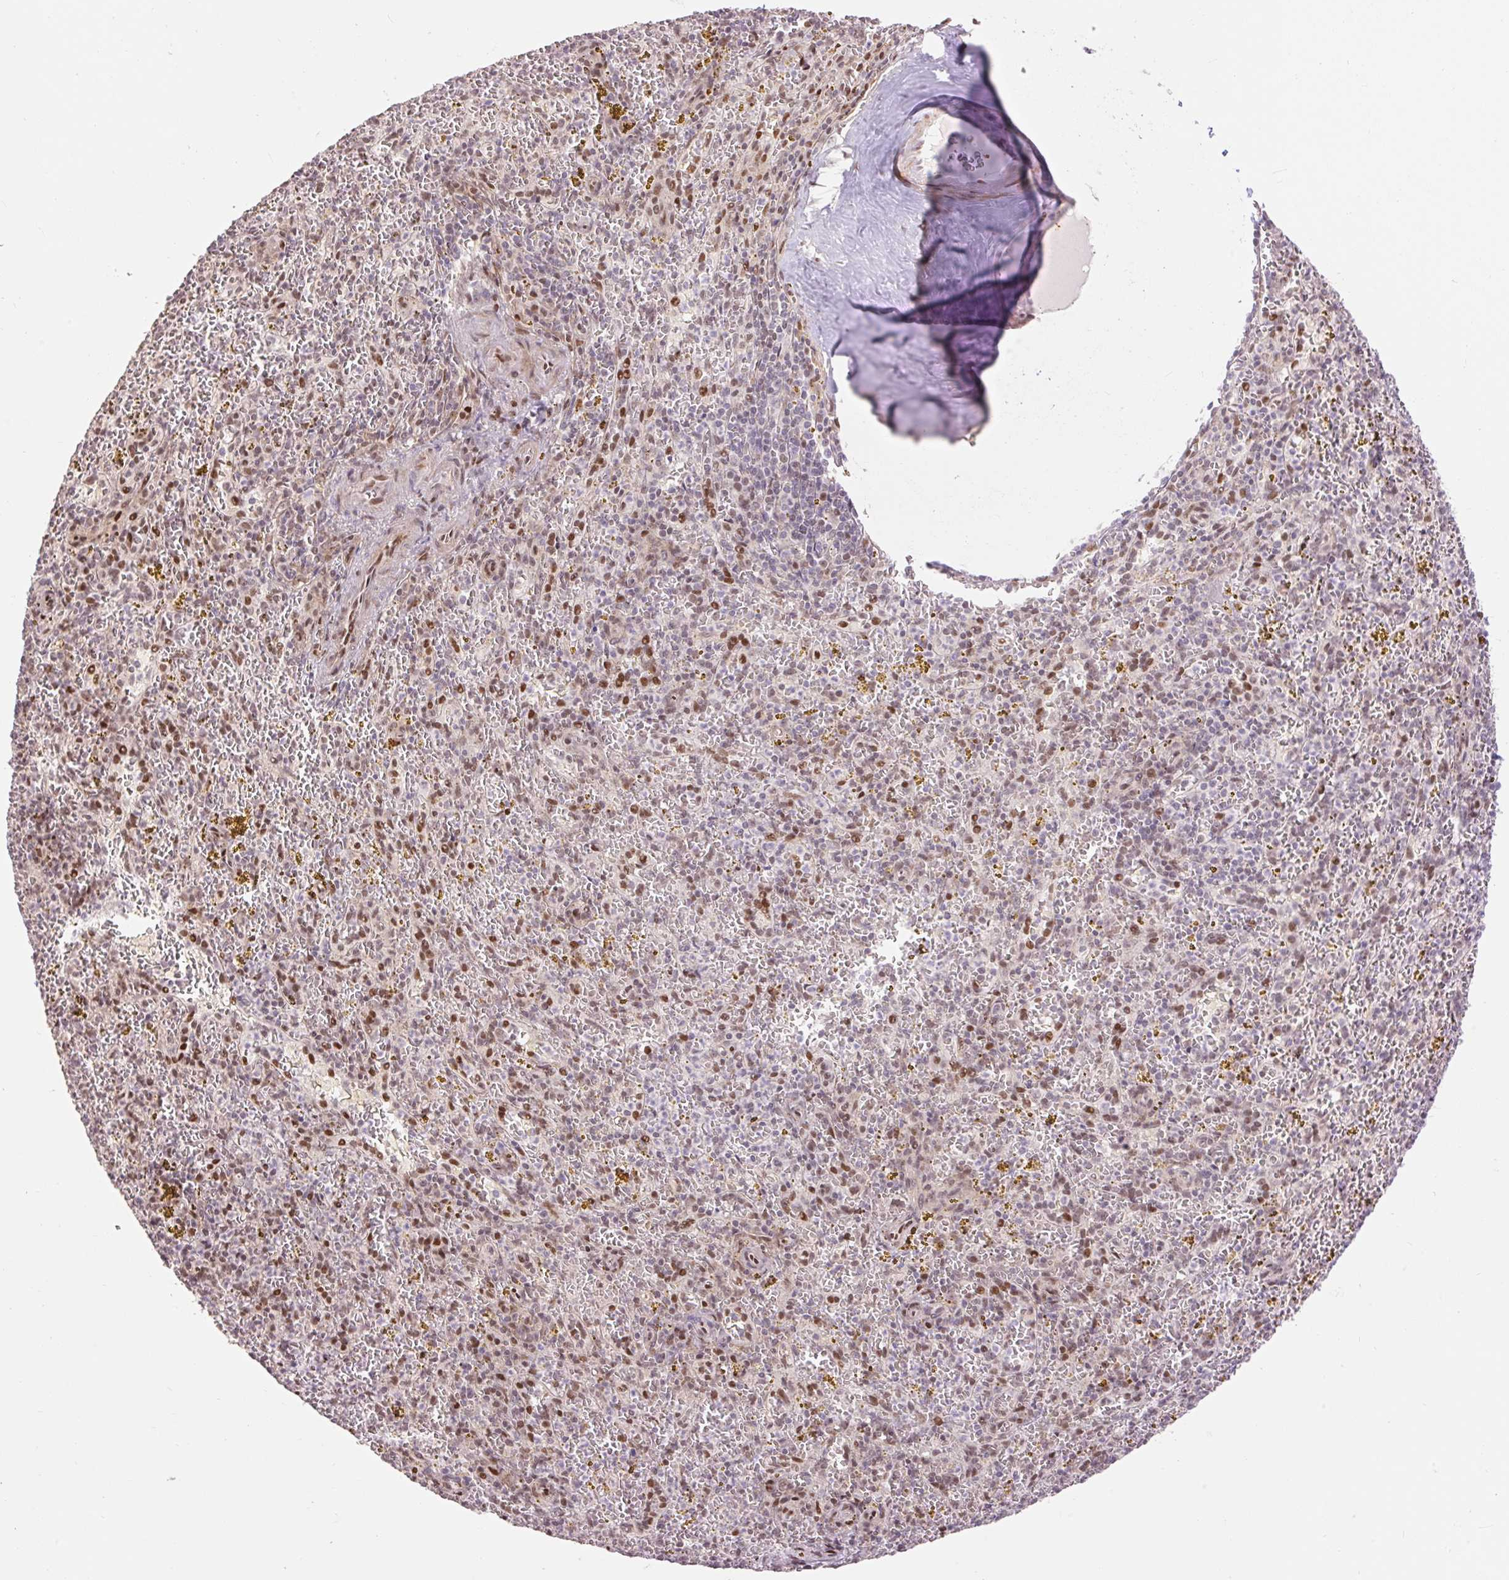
{"staining": {"intensity": "moderate", "quantity": "25%-75%", "location": "nuclear"}, "tissue": "spleen", "cell_type": "Cells in red pulp", "image_type": "normal", "snomed": [{"axis": "morphology", "description": "Normal tissue, NOS"}, {"axis": "topography", "description": "Spleen"}], "caption": "Spleen stained for a protein demonstrates moderate nuclear positivity in cells in red pulp. The protein is stained brown, and the nuclei are stained in blue (DAB (3,3'-diaminobenzidine) IHC with brightfield microscopy, high magnification).", "gene": "RIPPLY3", "patient": {"sex": "male", "age": 57}}